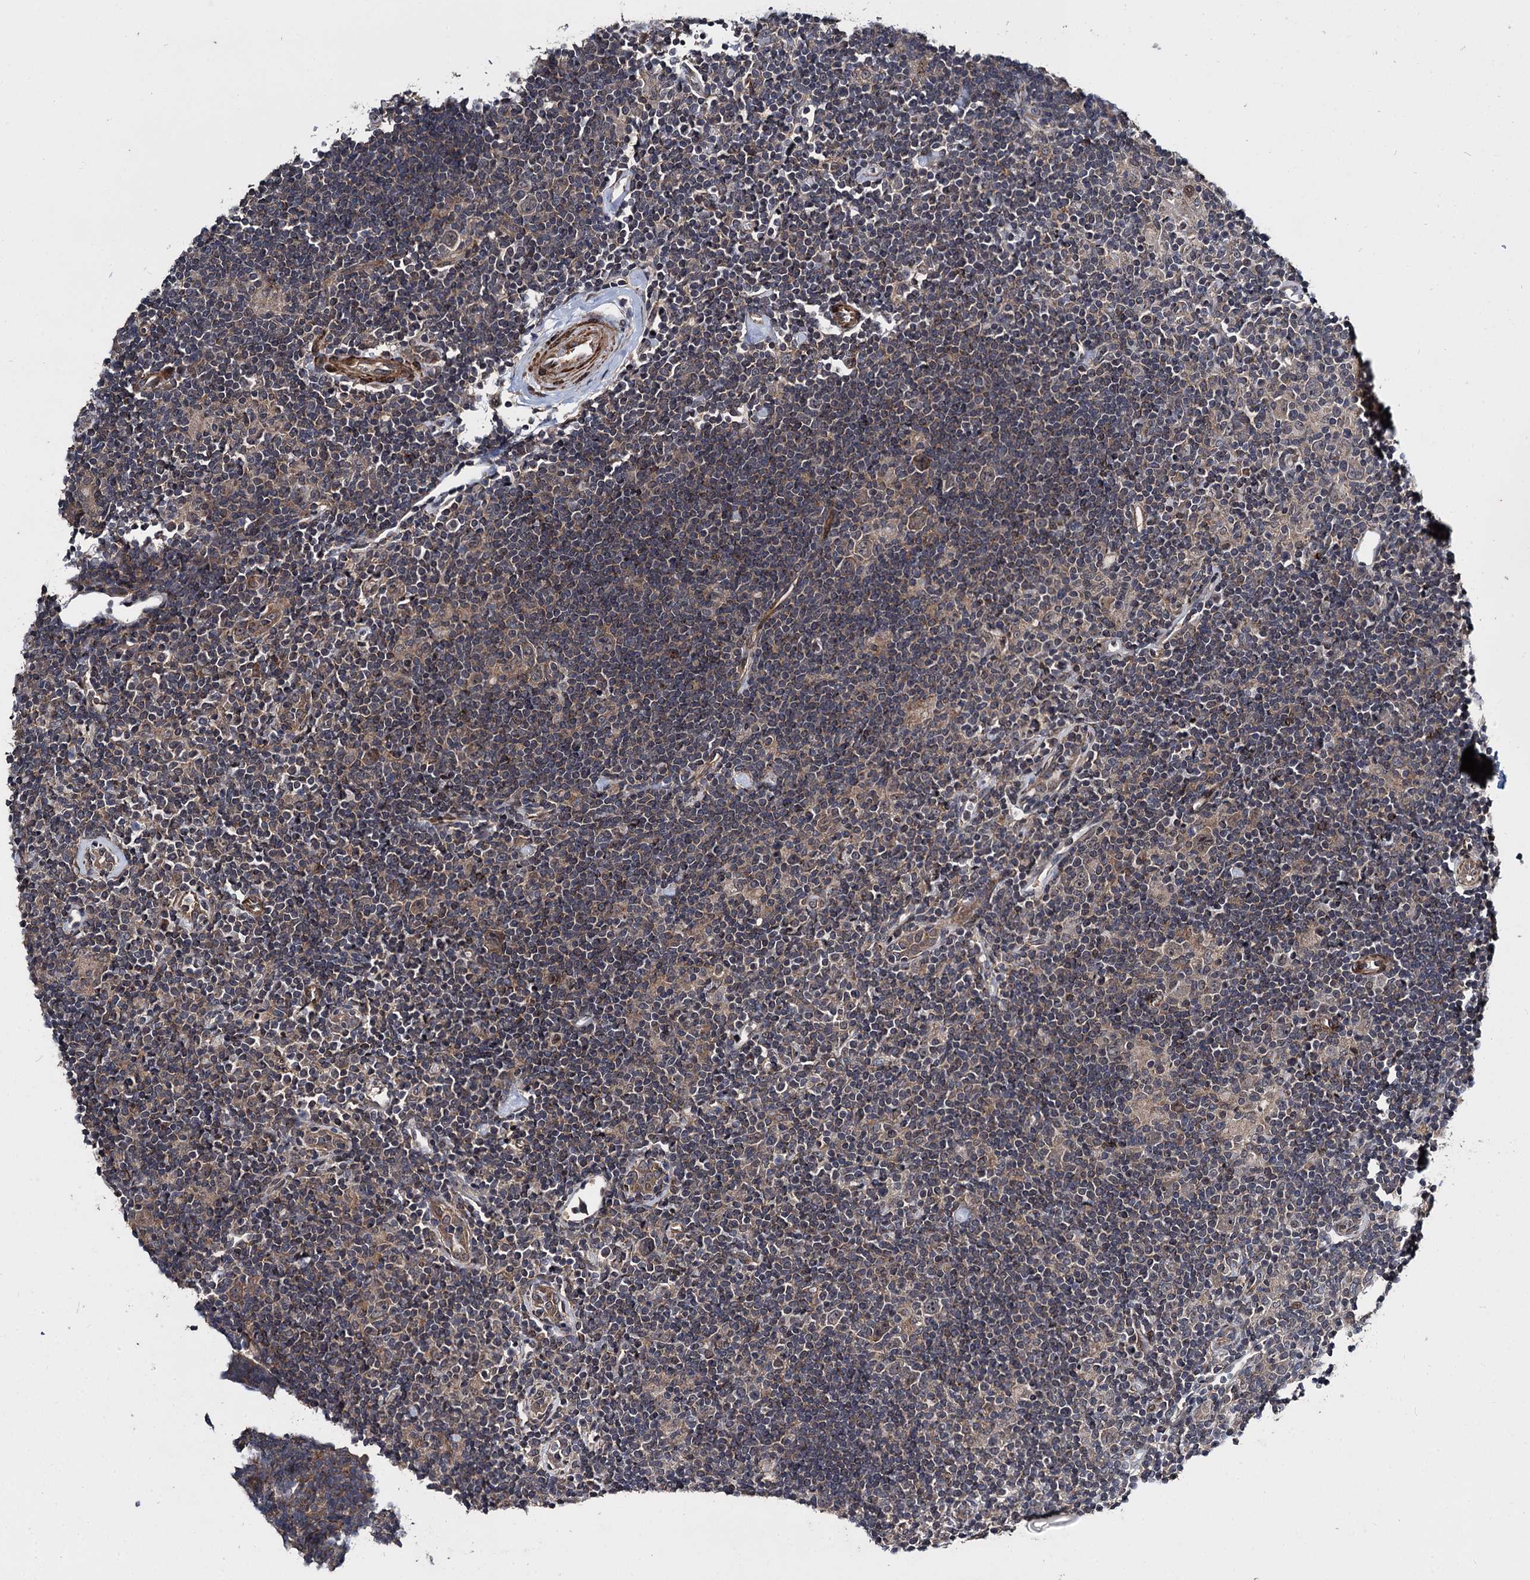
{"staining": {"intensity": "weak", "quantity": ">75%", "location": "cytoplasmic/membranous"}, "tissue": "lymphoma", "cell_type": "Tumor cells", "image_type": "cancer", "snomed": [{"axis": "morphology", "description": "Hodgkin's disease, NOS"}, {"axis": "topography", "description": "Lymph node"}], "caption": "A low amount of weak cytoplasmic/membranous positivity is present in about >75% of tumor cells in lymphoma tissue.", "gene": "ARHGAP42", "patient": {"sex": "female", "age": 57}}